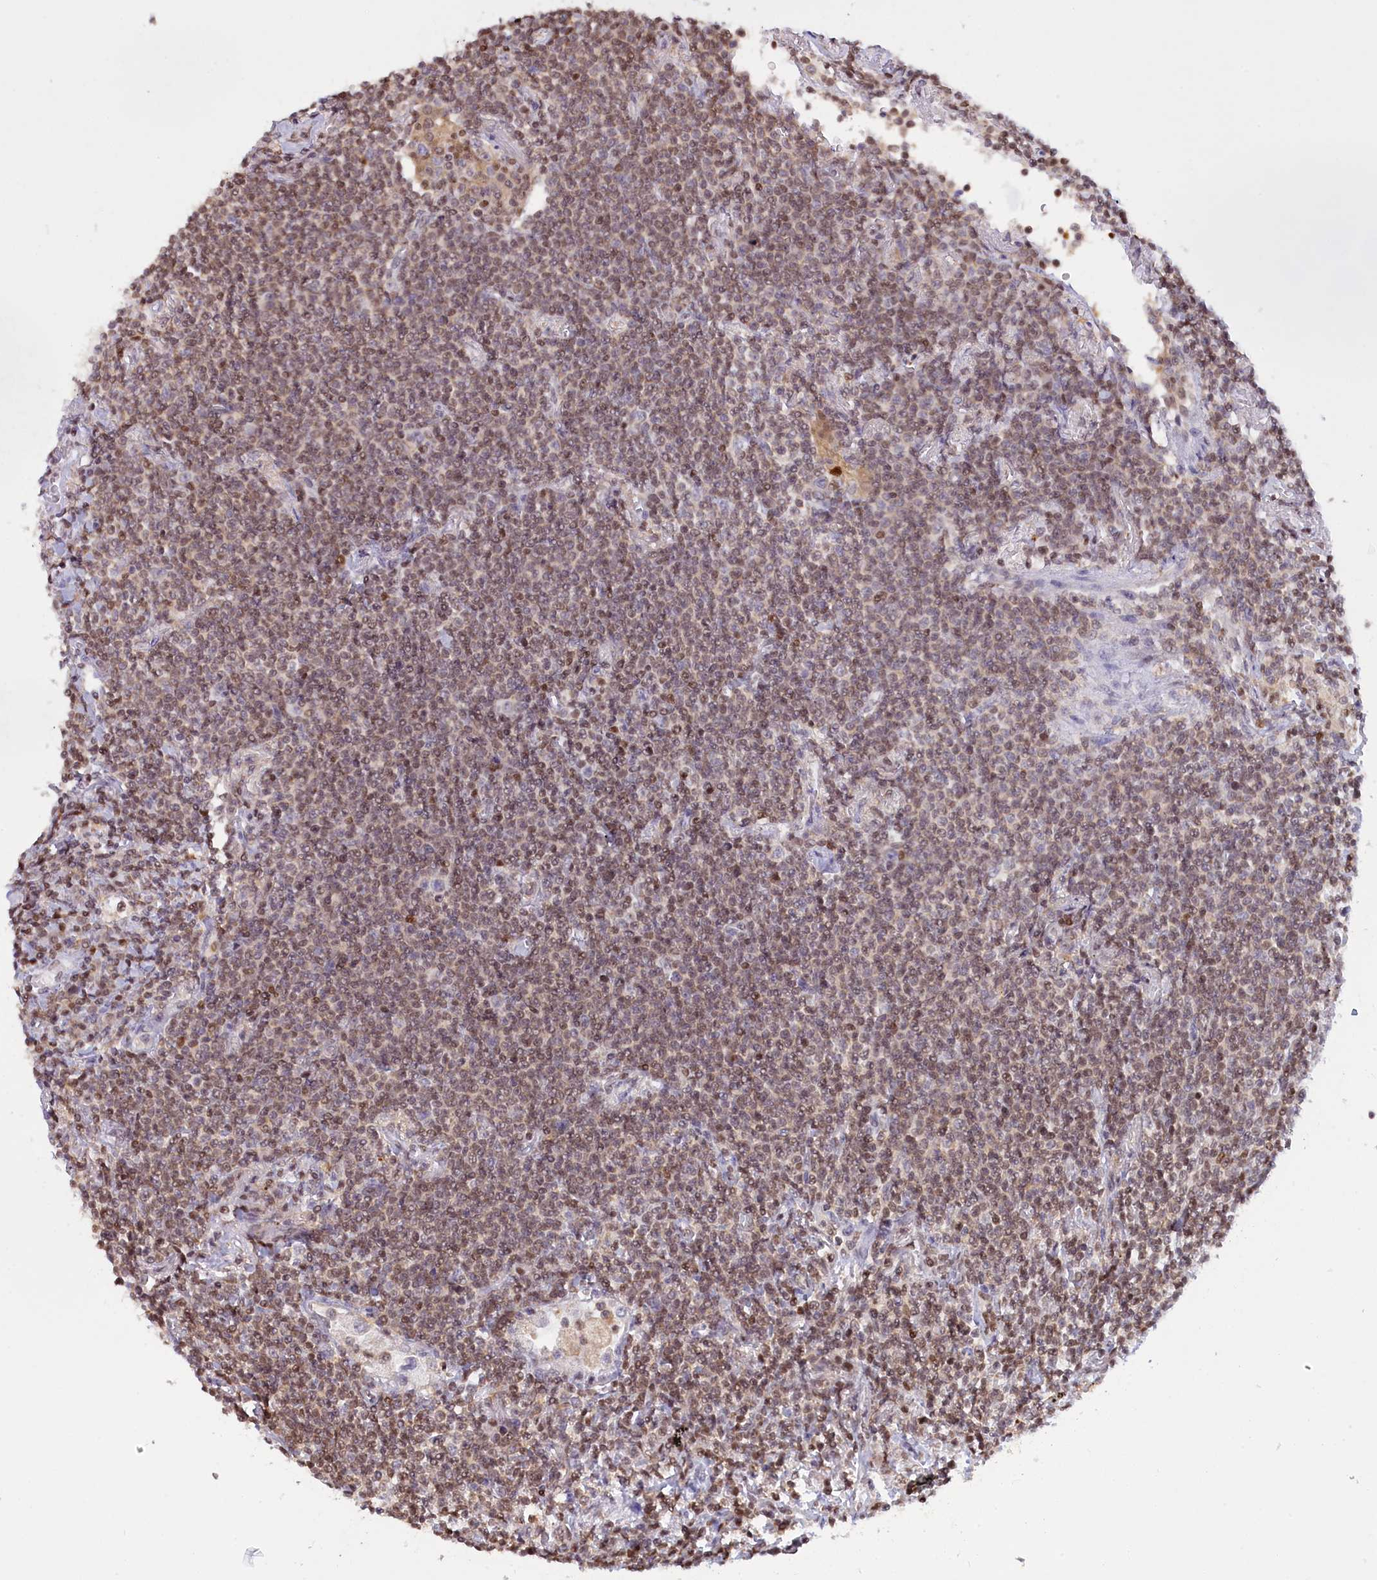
{"staining": {"intensity": "moderate", "quantity": ">75%", "location": "nuclear"}, "tissue": "lymphoma", "cell_type": "Tumor cells", "image_type": "cancer", "snomed": [{"axis": "morphology", "description": "Malignant lymphoma, non-Hodgkin's type, Low grade"}, {"axis": "topography", "description": "Lung"}], "caption": "Malignant lymphoma, non-Hodgkin's type (low-grade) stained with a protein marker shows moderate staining in tumor cells.", "gene": "IZUMO2", "patient": {"sex": "female", "age": 71}}